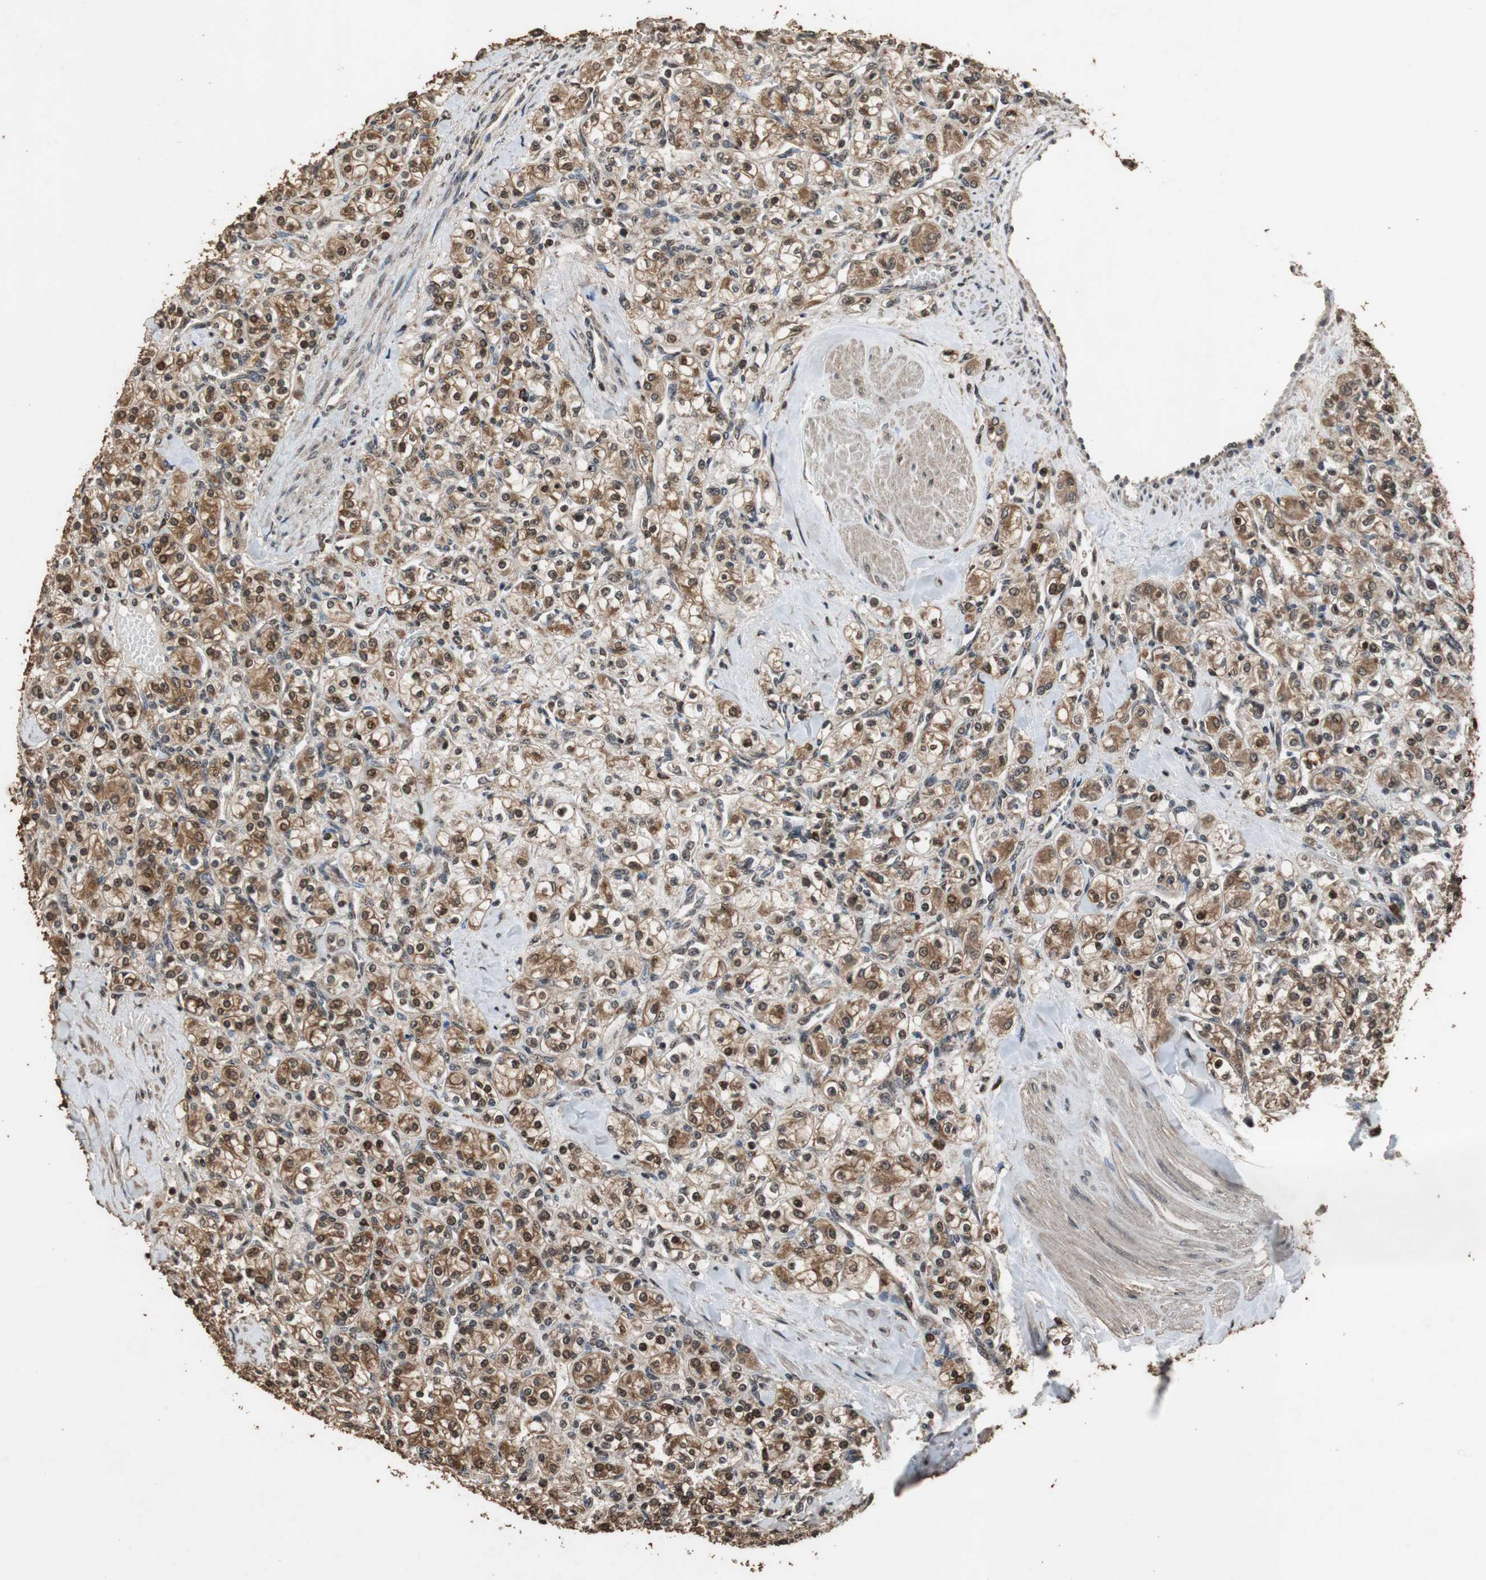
{"staining": {"intensity": "strong", "quantity": ">75%", "location": "cytoplasmic/membranous,nuclear"}, "tissue": "renal cancer", "cell_type": "Tumor cells", "image_type": "cancer", "snomed": [{"axis": "morphology", "description": "Adenocarcinoma, NOS"}, {"axis": "topography", "description": "Kidney"}], "caption": "IHC image of human renal cancer (adenocarcinoma) stained for a protein (brown), which demonstrates high levels of strong cytoplasmic/membranous and nuclear positivity in about >75% of tumor cells.", "gene": "ZNF18", "patient": {"sex": "male", "age": 77}}